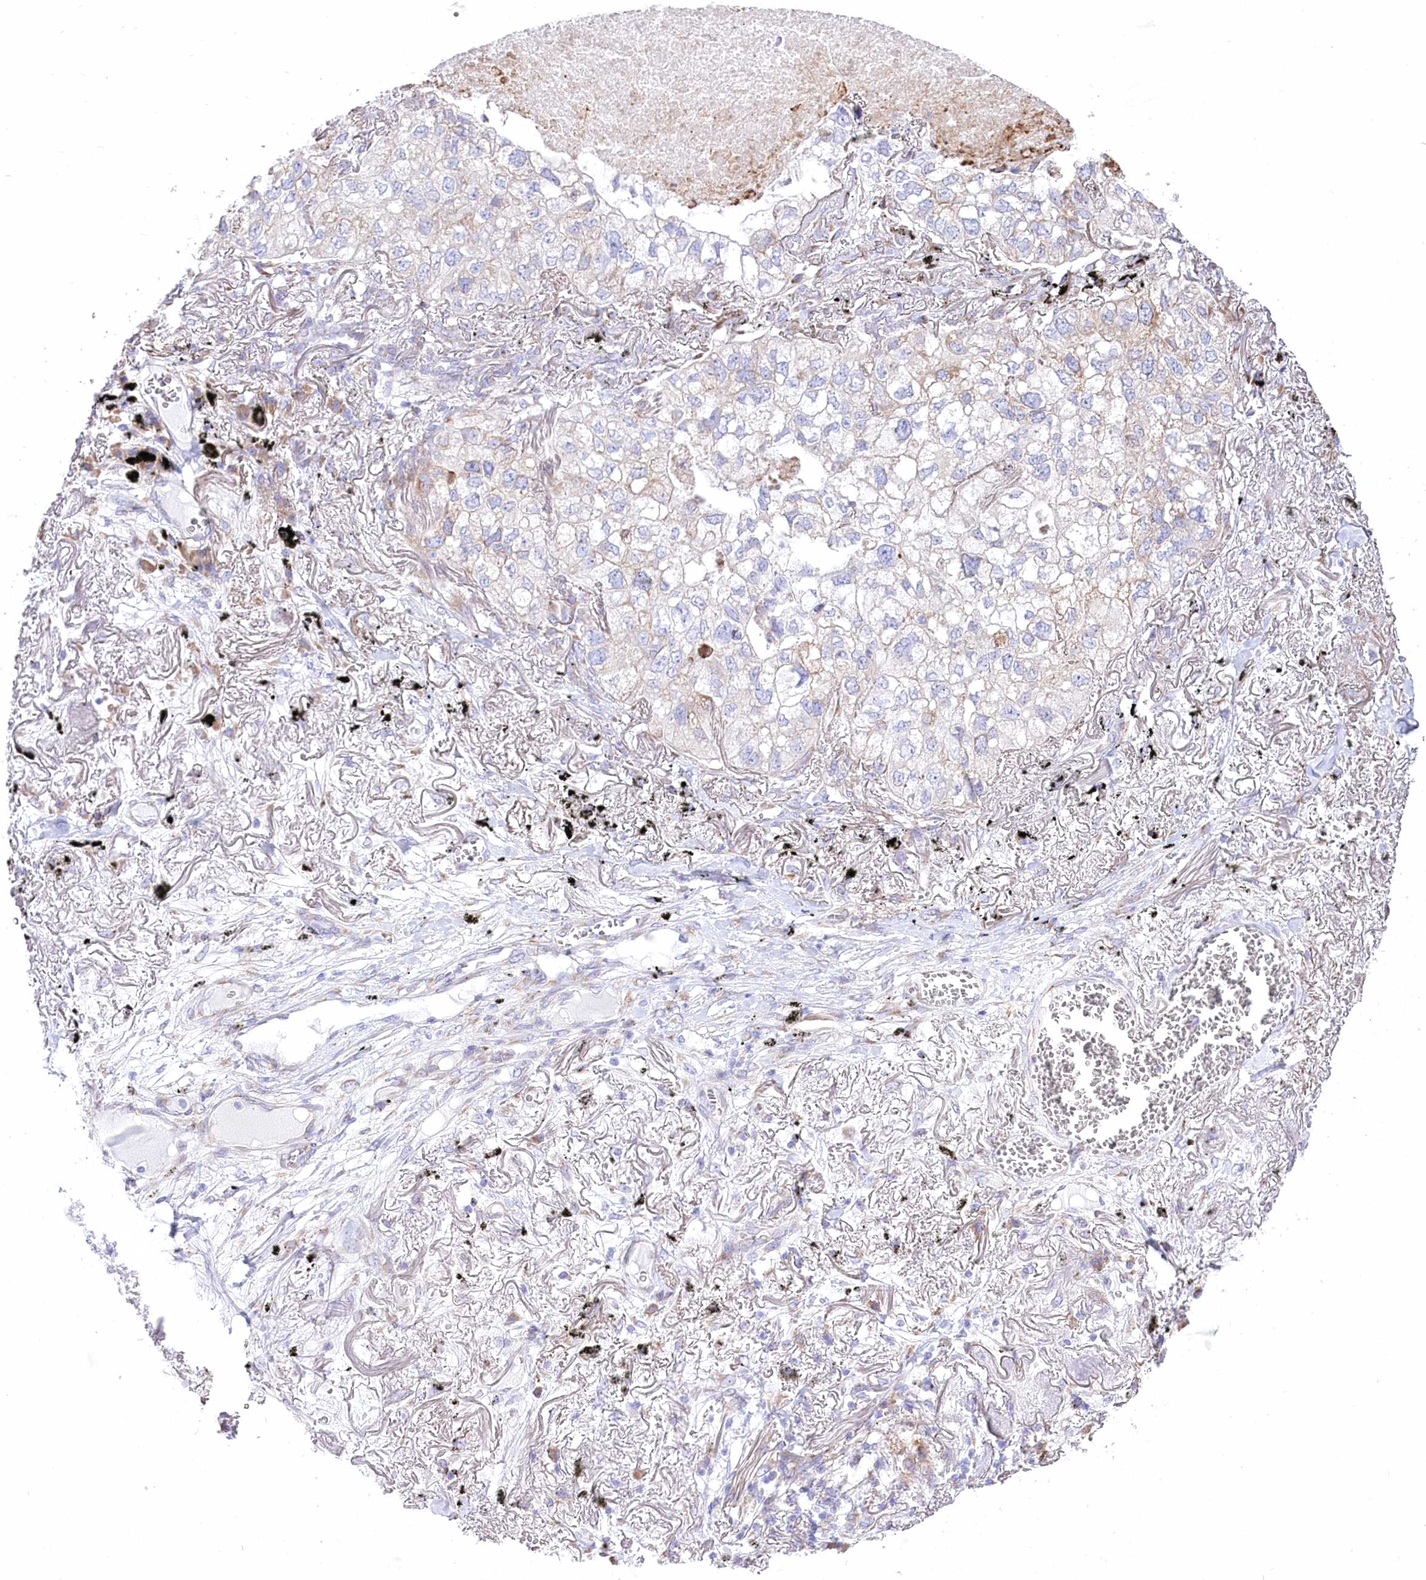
{"staining": {"intensity": "negative", "quantity": "none", "location": "none"}, "tissue": "lung cancer", "cell_type": "Tumor cells", "image_type": "cancer", "snomed": [{"axis": "morphology", "description": "Adenocarcinoma, NOS"}, {"axis": "topography", "description": "Lung"}], "caption": "The IHC histopathology image has no significant positivity in tumor cells of lung cancer (adenocarcinoma) tissue.", "gene": "STT3B", "patient": {"sex": "male", "age": 65}}